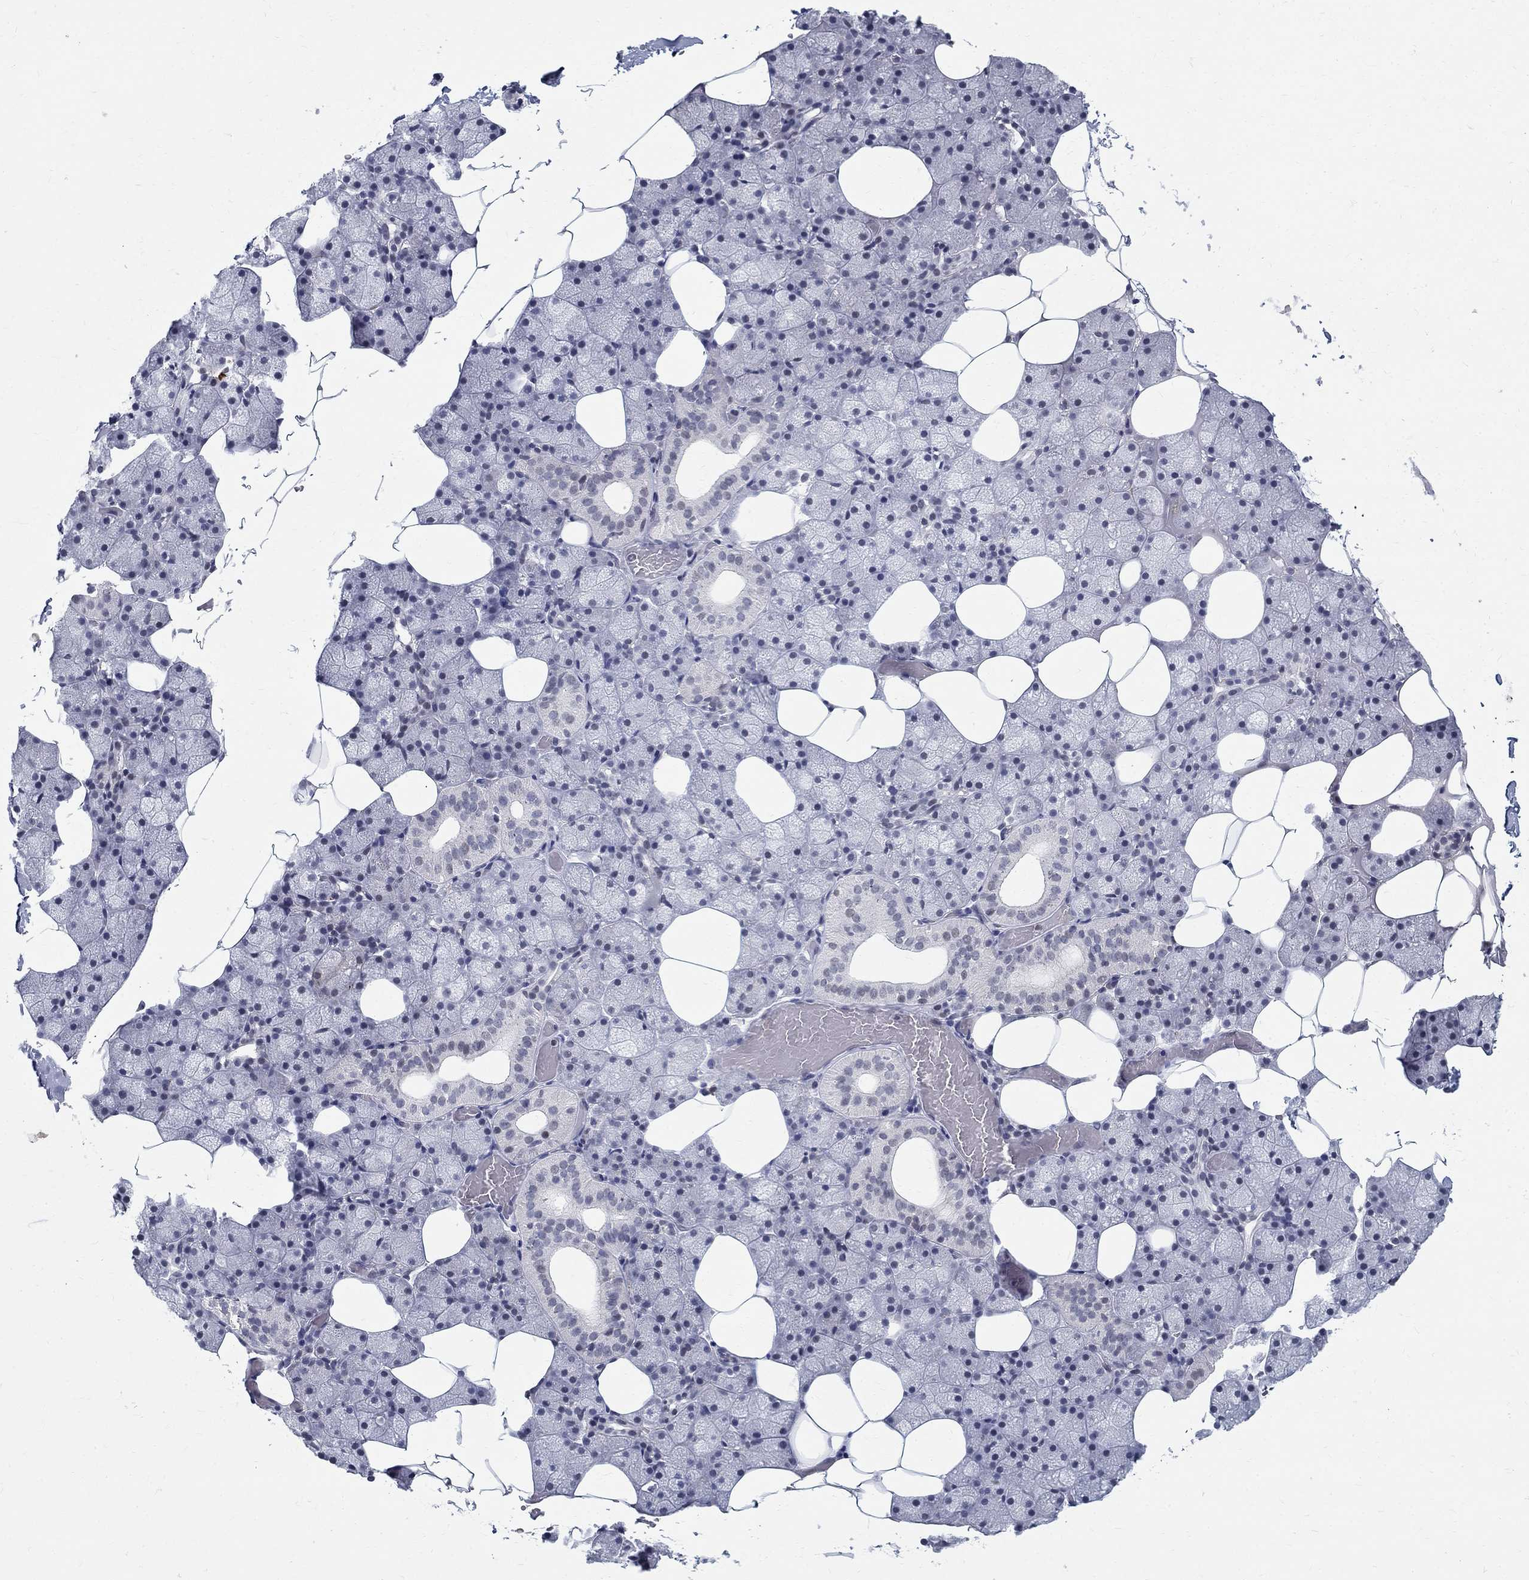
{"staining": {"intensity": "negative", "quantity": "none", "location": "none"}, "tissue": "salivary gland", "cell_type": "Glandular cells", "image_type": "normal", "snomed": [{"axis": "morphology", "description": "Normal tissue, NOS"}, {"axis": "topography", "description": "Salivary gland"}], "caption": "Immunohistochemical staining of unremarkable salivary gland exhibits no significant staining in glandular cells. Nuclei are stained in blue.", "gene": "BHLHE22", "patient": {"sex": "male", "age": 38}}